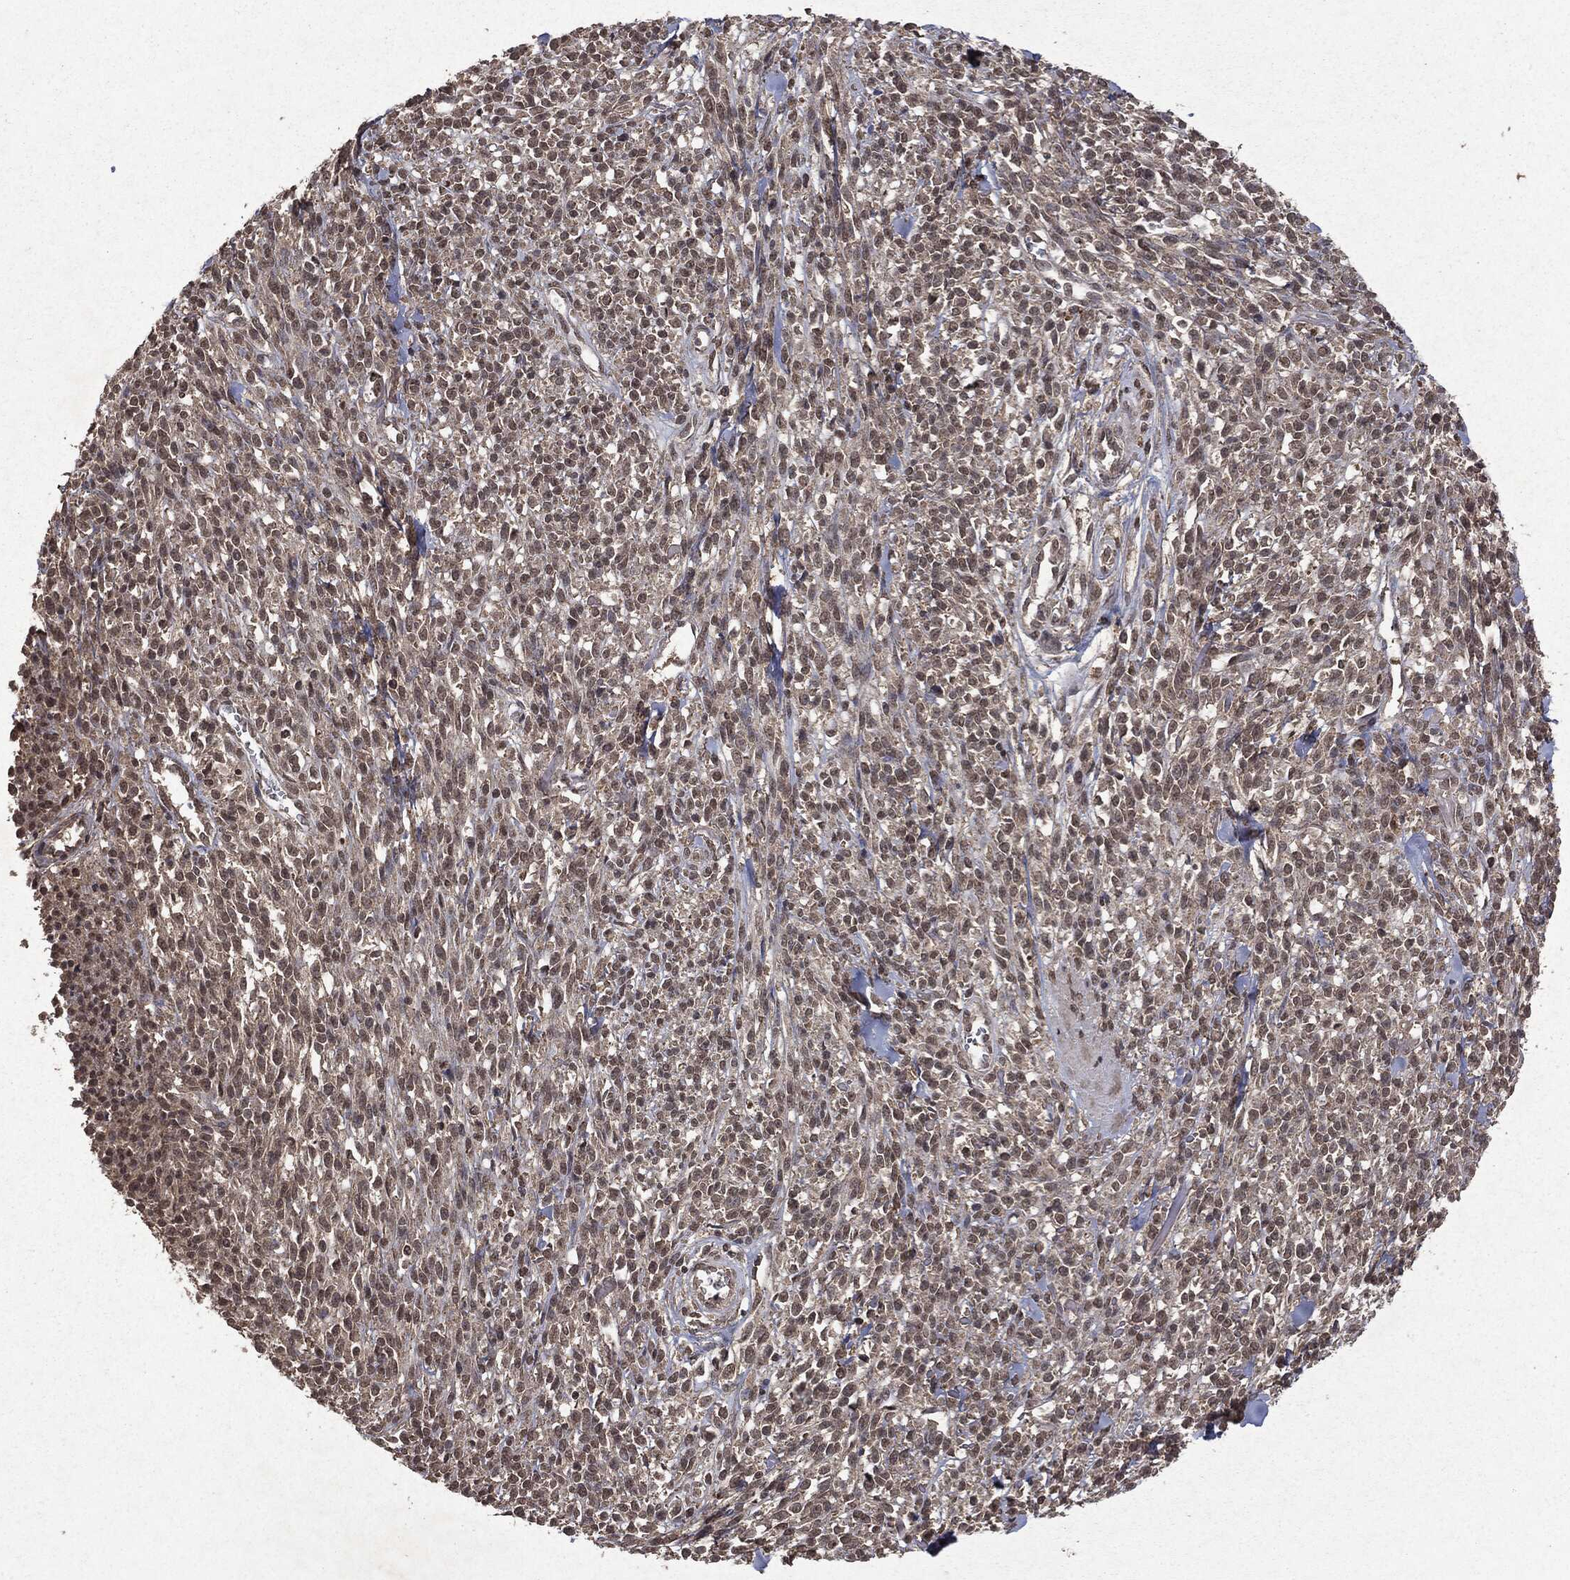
{"staining": {"intensity": "weak", "quantity": ">75%", "location": "nuclear"}, "tissue": "melanoma", "cell_type": "Tumor cells", "image_type": "cancer", "snomed": [{"axis": "morphology", "description": "Malignant melanoma, NOS"}, {"axis": "topography", "description": "Skin"}, {"axis": "topography", "description": "Skin of trunk"}], "caption": "This is an image of immunohistochemistry (IHC) staining of melanoma, which shows weak expression in the nuclear of tumor cells.", "gene": "PEBP1", "patient": {"sex": "male", "age": 74}}